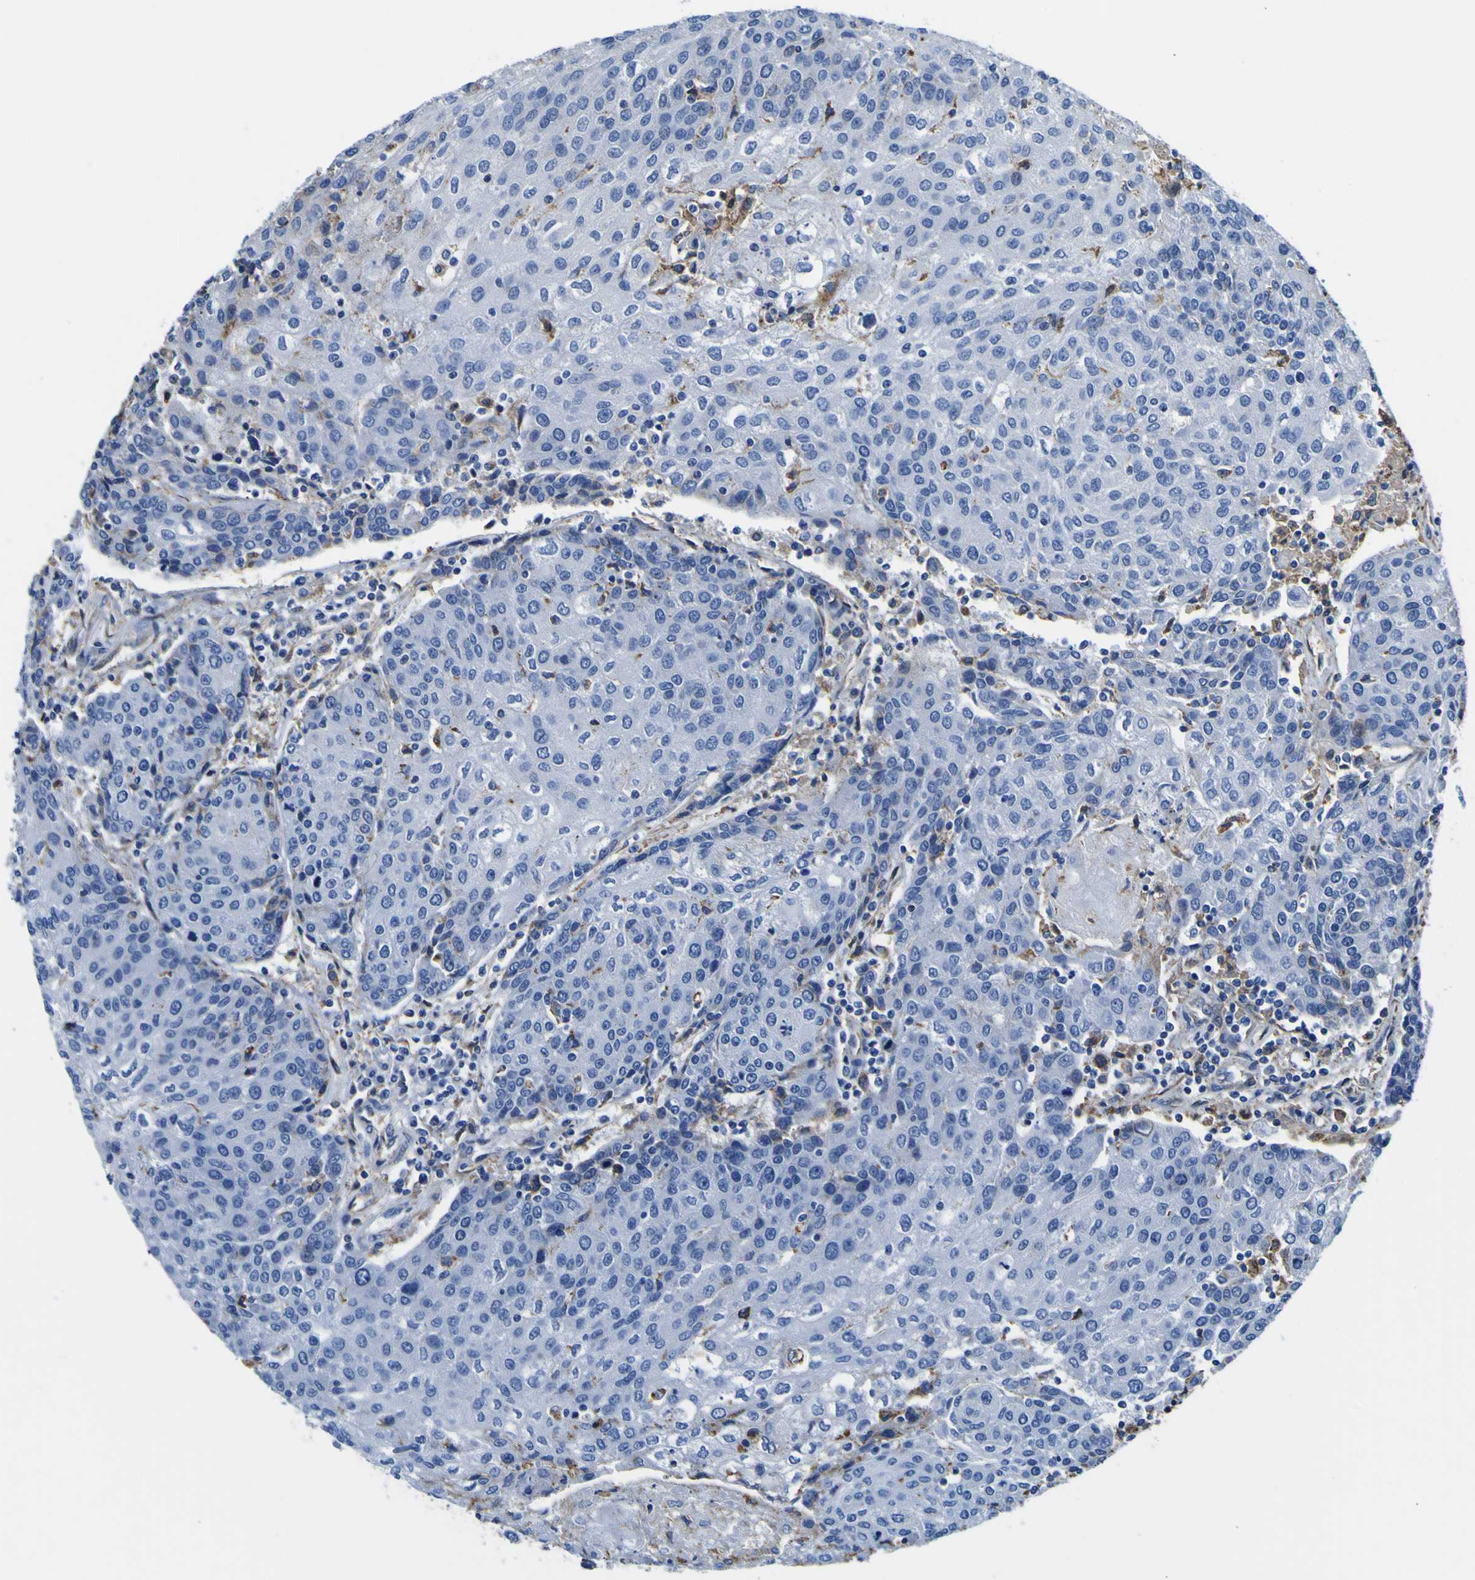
{"staining": {"intensity": "moderate", "quantity": "<25%", "location": "cytoplasmic/membranous"}, "tissue": "urothelial cancer", "cell_type": "Tumor cells", "image_type": "cancer", "snomed": [{"axis": "morphology", "description": "Urothelial carcinoma, High grade"}, {"axis": "topography", "description": "Urinary bladder"}], "caption": "Moderate cytoplasmic/membranous staining for a protein is identified in about <25% of tumor cells of urothelial cancer using immunohistochemistry.", "gene": "PXDN", "patient": {"sex": "female", "age": 85}}